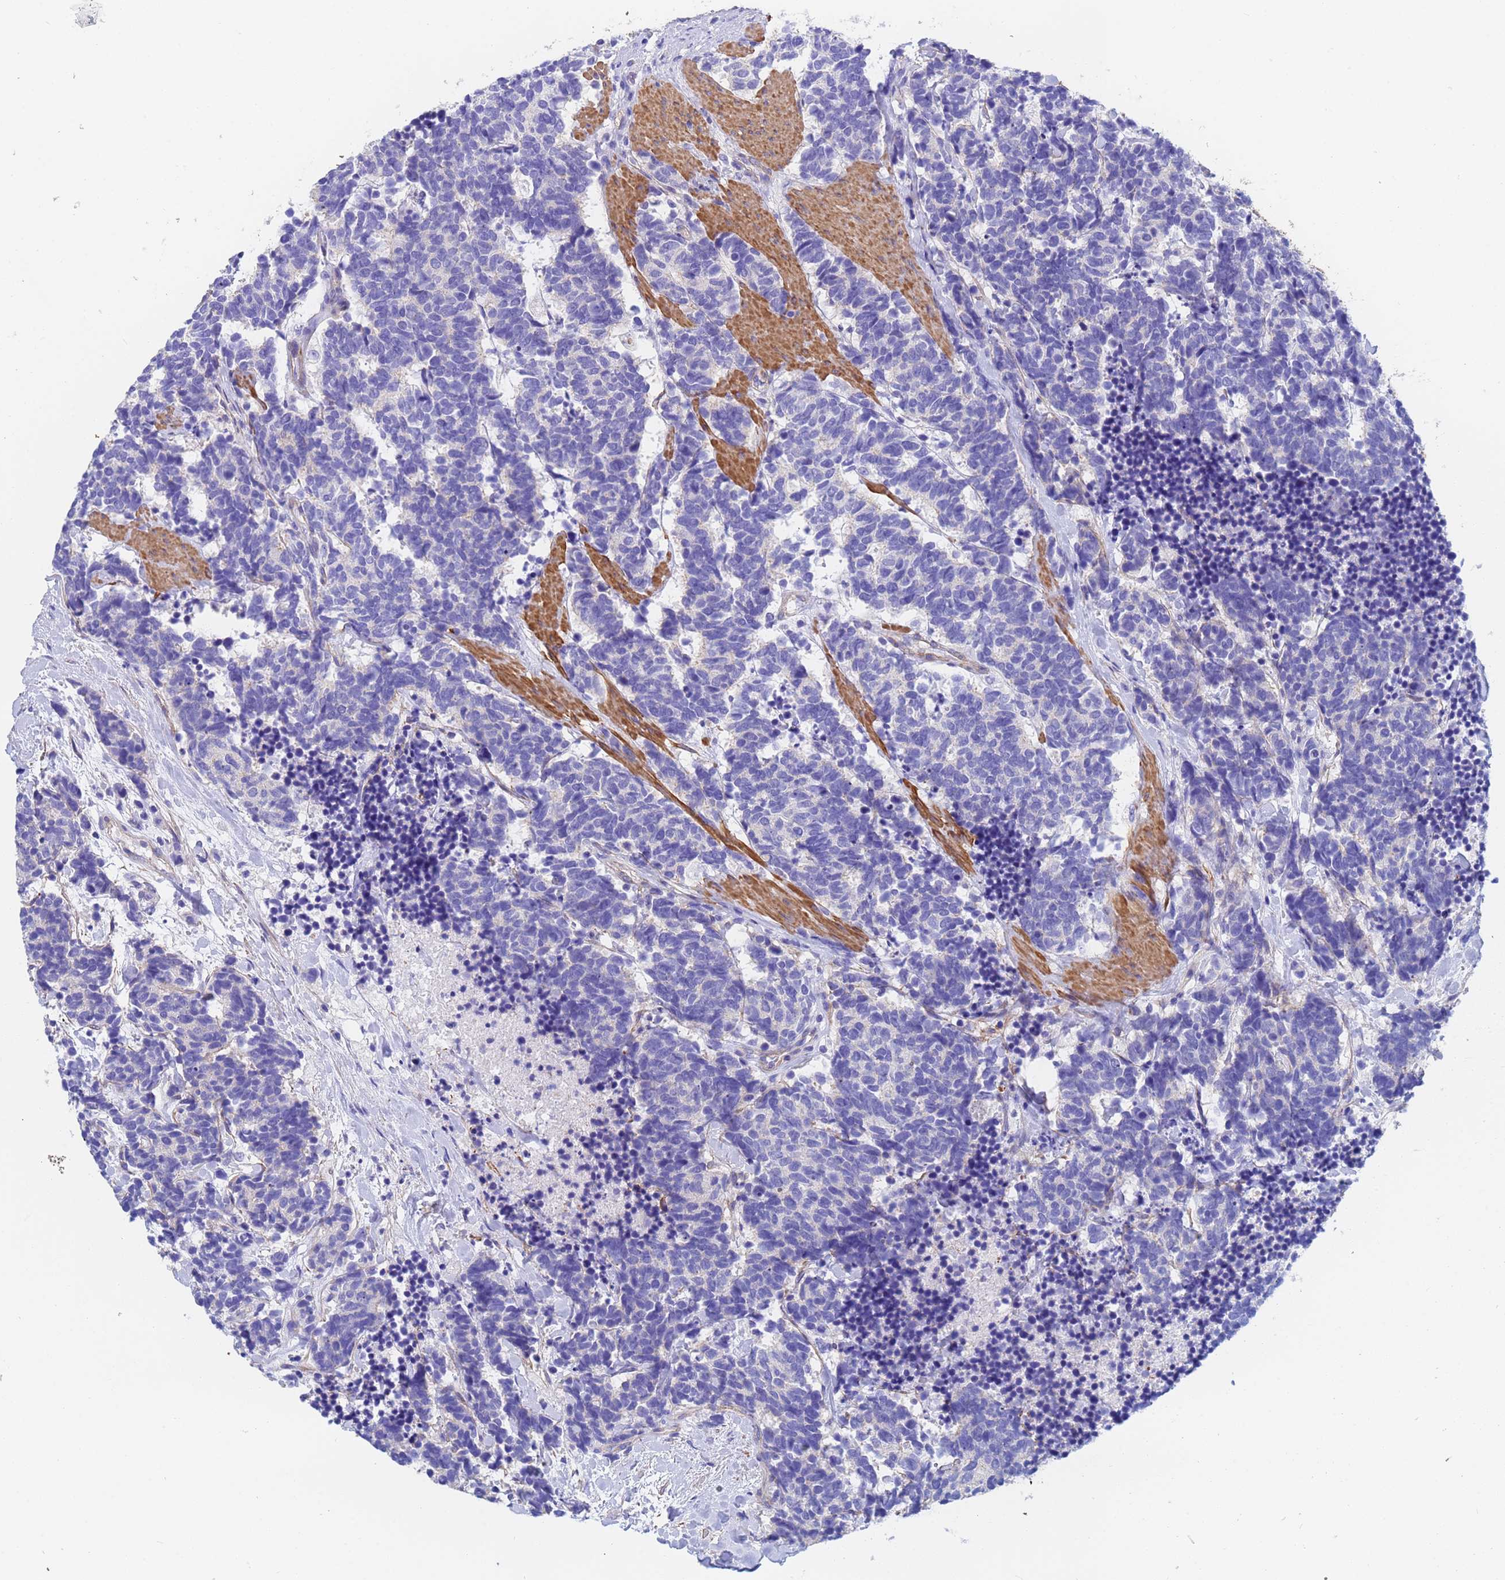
{"staining": {"intensity": "negative", "quantity": "none", "location": "none"}, "tissue": "carcinoid", "cell_type": "Tumor cells", "image_type": "cancer", "snomed": [{"axis": "morphology", "description": "Carcinoma, NOS"}, {"axis": "morphology", "description": "Carcinoid, malignant, NOS"}, {"axis": "topography", "description": "Prostate"}], "caption": "Immunohistochemical staining of carcinoid reveals no significant expression in tumor cells. (Immunohistochemistry (ihc), brightfield microscopy, high magnification).", "gene": "CST4", "patient": {"sex": "male", "age": 57}}